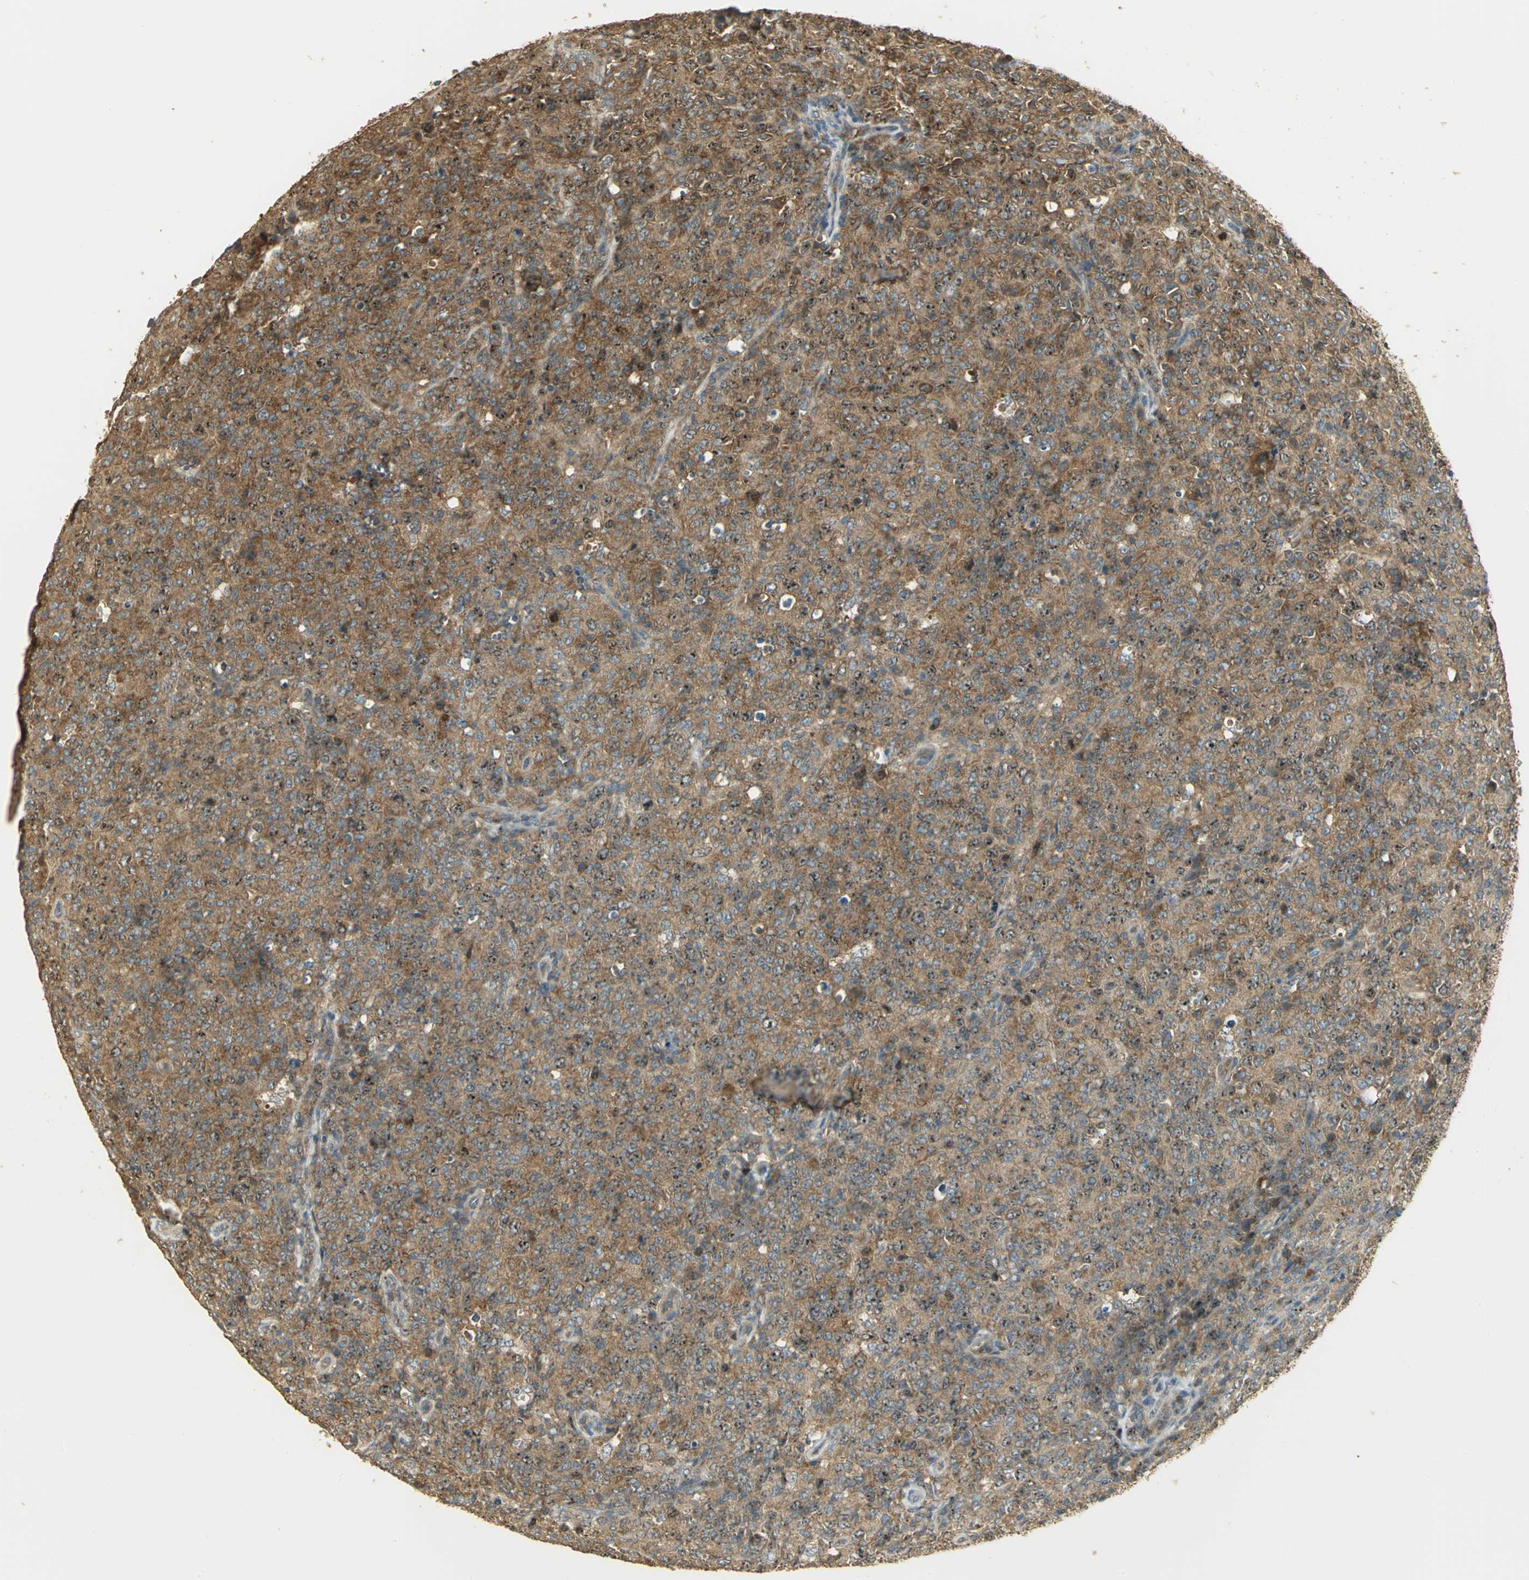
{"staining": {"intensity": "strong", "quantity": ">75%", "location": "cytoplasmic/membranous,nuclear"}, "tissue": "lymphoma", "cell_type": "Tumor cells", "image_type": "cancer", "snomed": [{"axis": "morphology", "description": "Malignant lymphoma, non-Hodgkin's type, High grade"}, {"axis": "topography", "description": "Tonsil"}], "caption": "This photomicrograph reveals IHC staining of human high-grade malignant lymphoma, non-Hodgkin's type, with high strong cytoplasmic/membranous and nuclear positivity in about >75% of tumor cells.", "gene": "RARS1", "patient": {"sex": "female", "age": 36}}